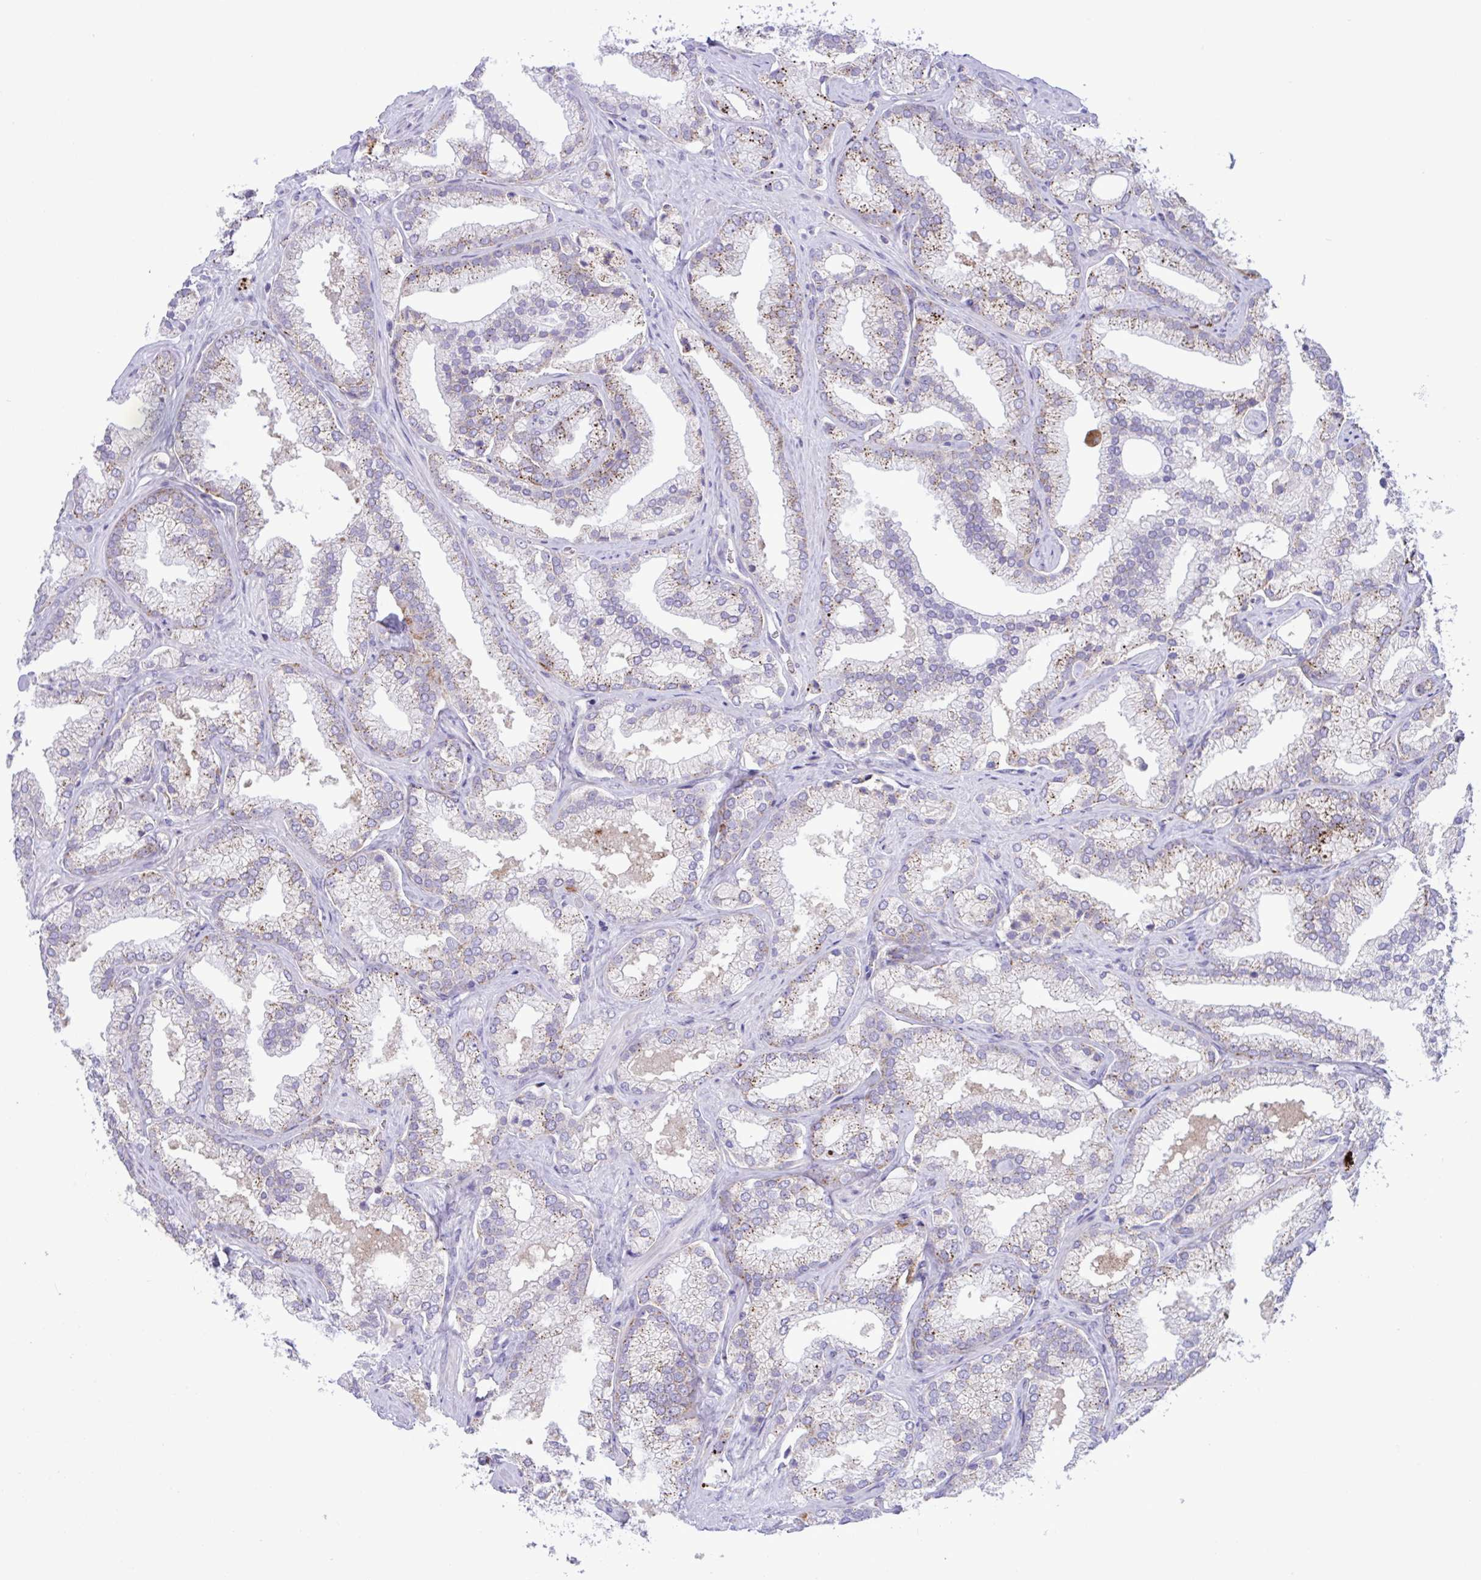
{"staining": {"intensity": "weak", "quantity": "<25%", "location": "cytoplasmic/membranous"}, "tissue": "prostate cancer", "cell_type": "Tumor cells", "image_type": "cancer", "snomed": [{"axis": "morphology", "description": "Adenocarcinoma, High grade"}, {"axis": "topography", "description": "Prostate"}], "caption": "Human prostate cancer (high-grade adenocarcinoma) stained for a protein using IHC demonstrates no positivity in tumor cells.", "gene": "SREBF1", "patient": {"sex": "male", "age": 68}}